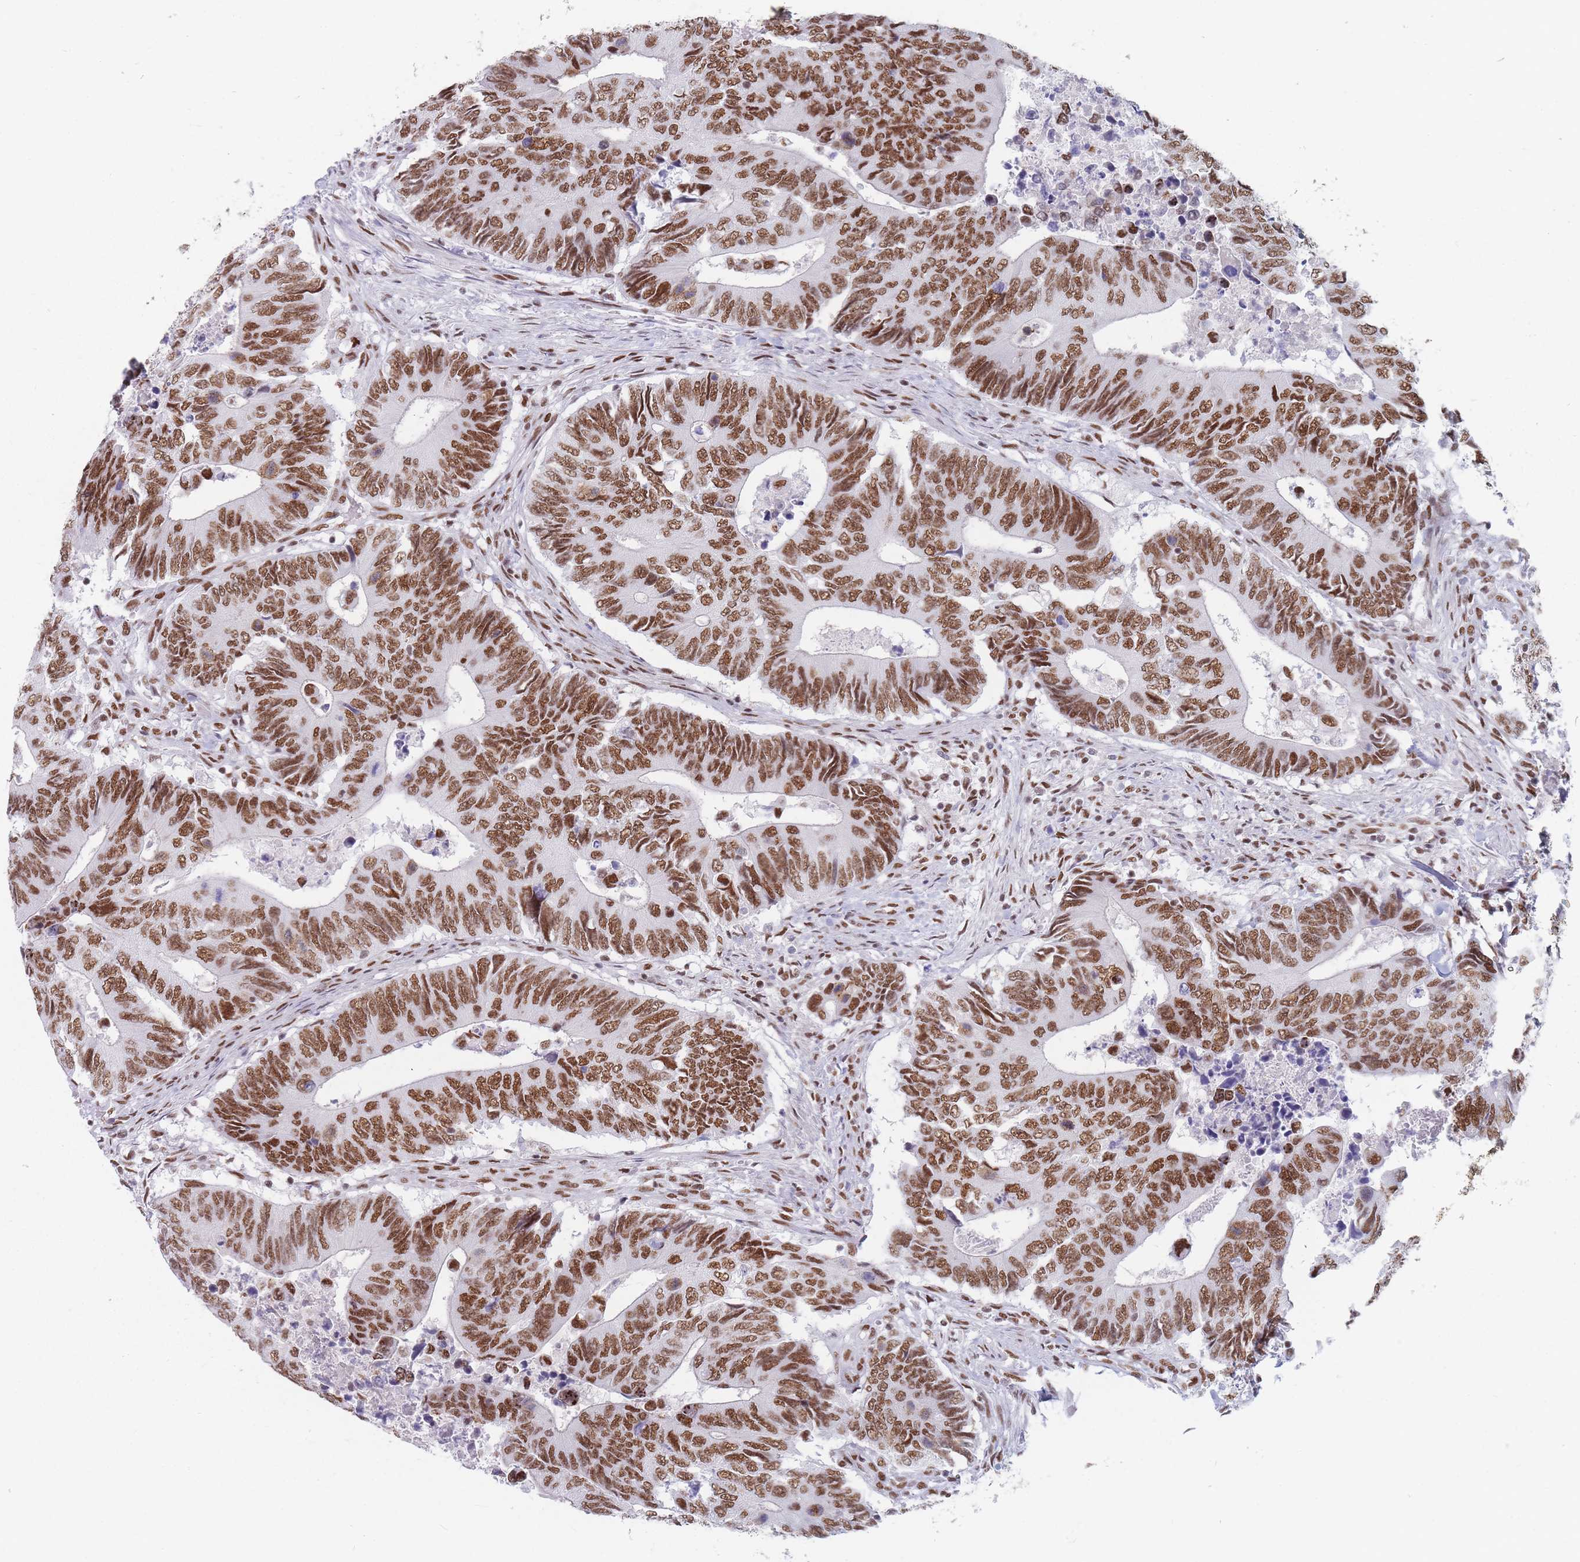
{"staining": {"intensity": "moderate", "quantity": ">75%", "location": "nuclear"}, "tissue": "colorectal cancer", "cell_type": "Tumor cells", "image_type": "cancer", "snomed": [{"axis": "morphology", "description": "Adenocarcinoma, NOS"}, {"axis": "topography", "description": "Colon"}], "caption": "DAB (3,3'-diaminobenzidine) immunohistochemical staining of human colorectal cancer (adenocarcinoma) displays moderate nuclear protein staining in about >75% of tumor cells.", "gene": "SAFB2", "patient": {"sex": "male", "age": 87}}